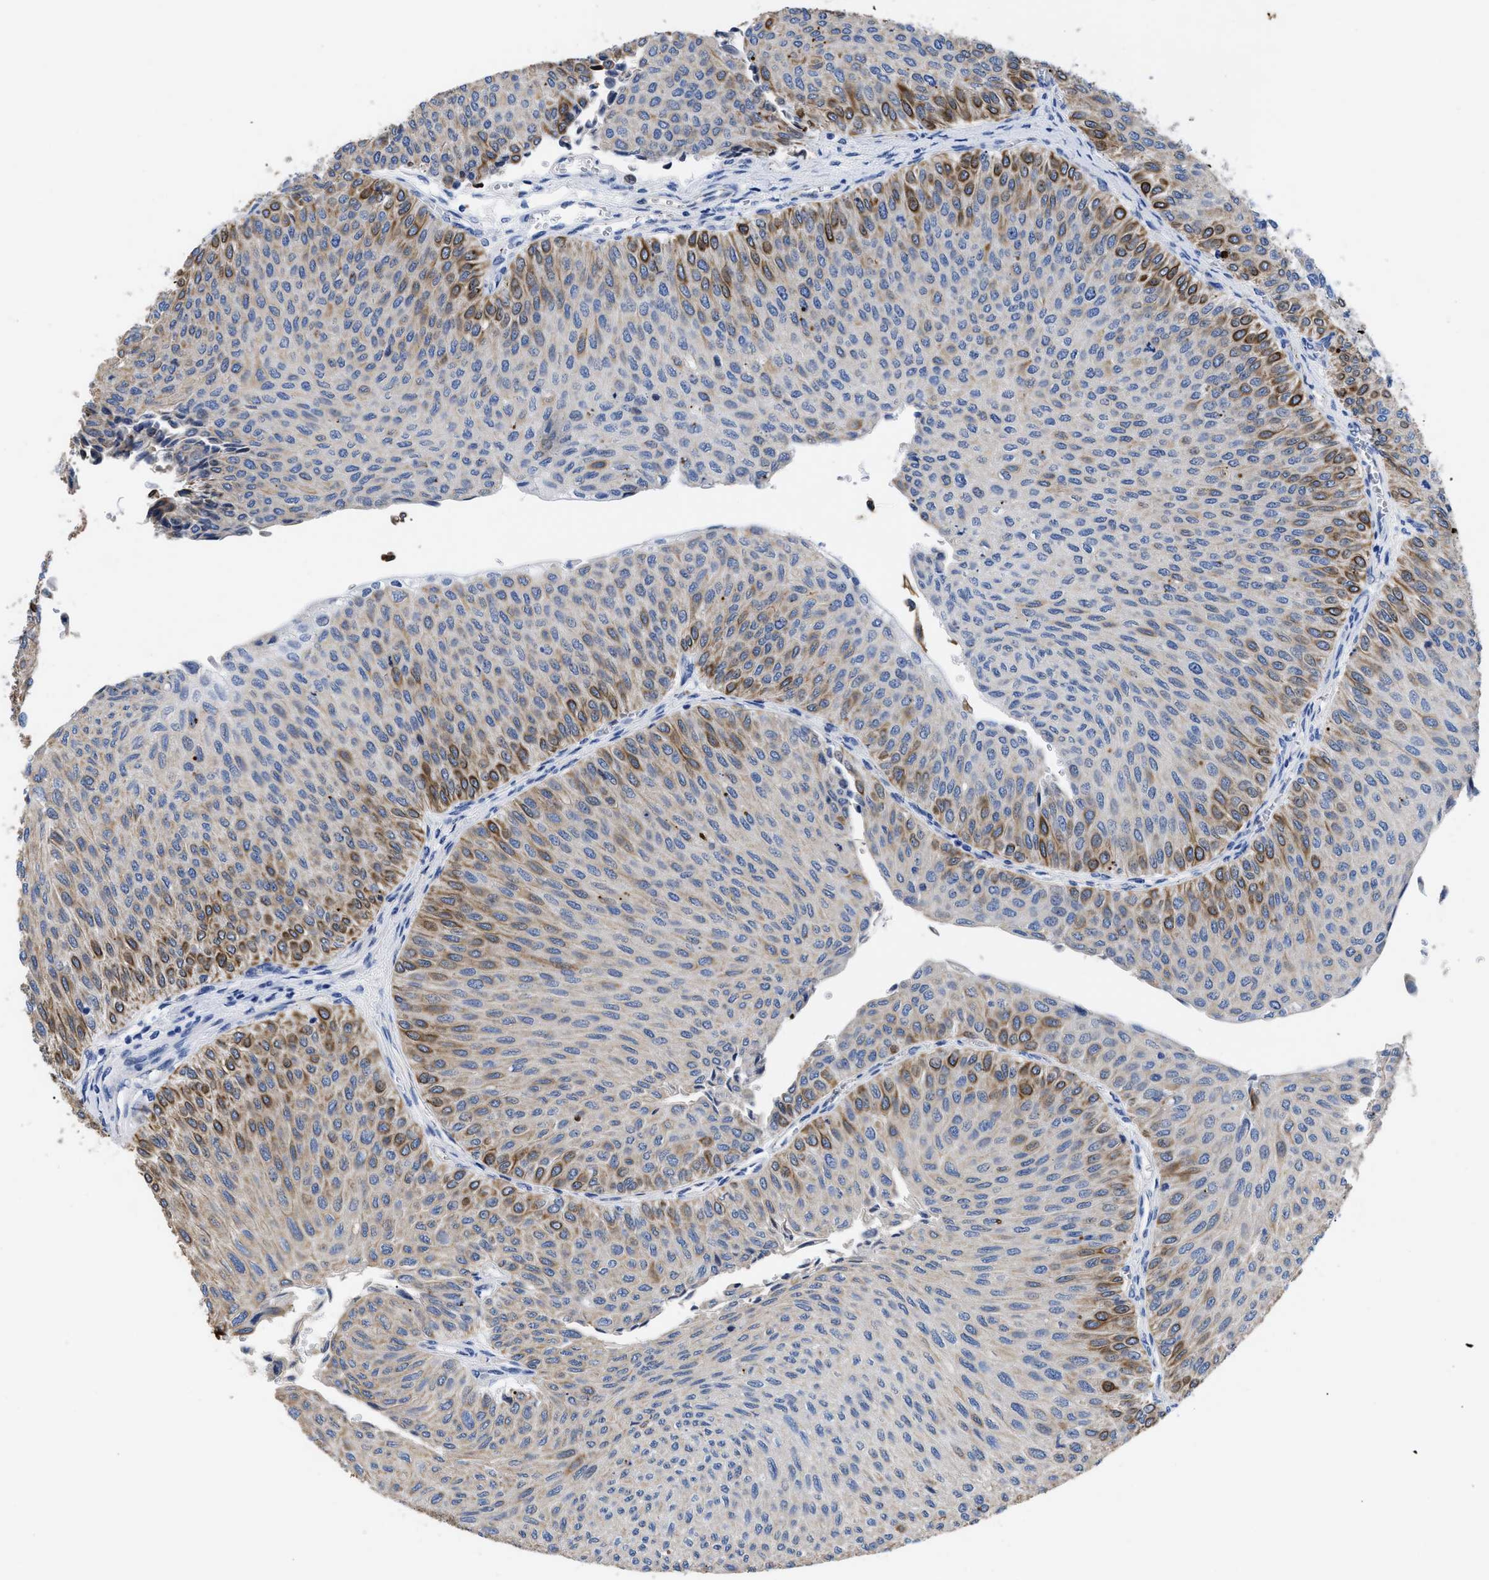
{"staining": {"intensity": "strong", "quantity": "<25%", "location": "cytoplasmic/membranous"}, "tissue": "urothelial cancer", "cell_type": "Tumor cells", "image_type": "cancer", "snomed": [{"axis": "morphology", "description": "Urothelial carcinoma, Low grade"}, {"axis": "topography", "description": "Urinary bladder"}], "caption": "High-power microscopy captured an IHC image of urothelial cancer, revealing strong cytoplasmic/membranous positivity in approximately <25% of tumor cells.", "gene": "TMEM68", "patient": {"sex": "male", "age": 78}}